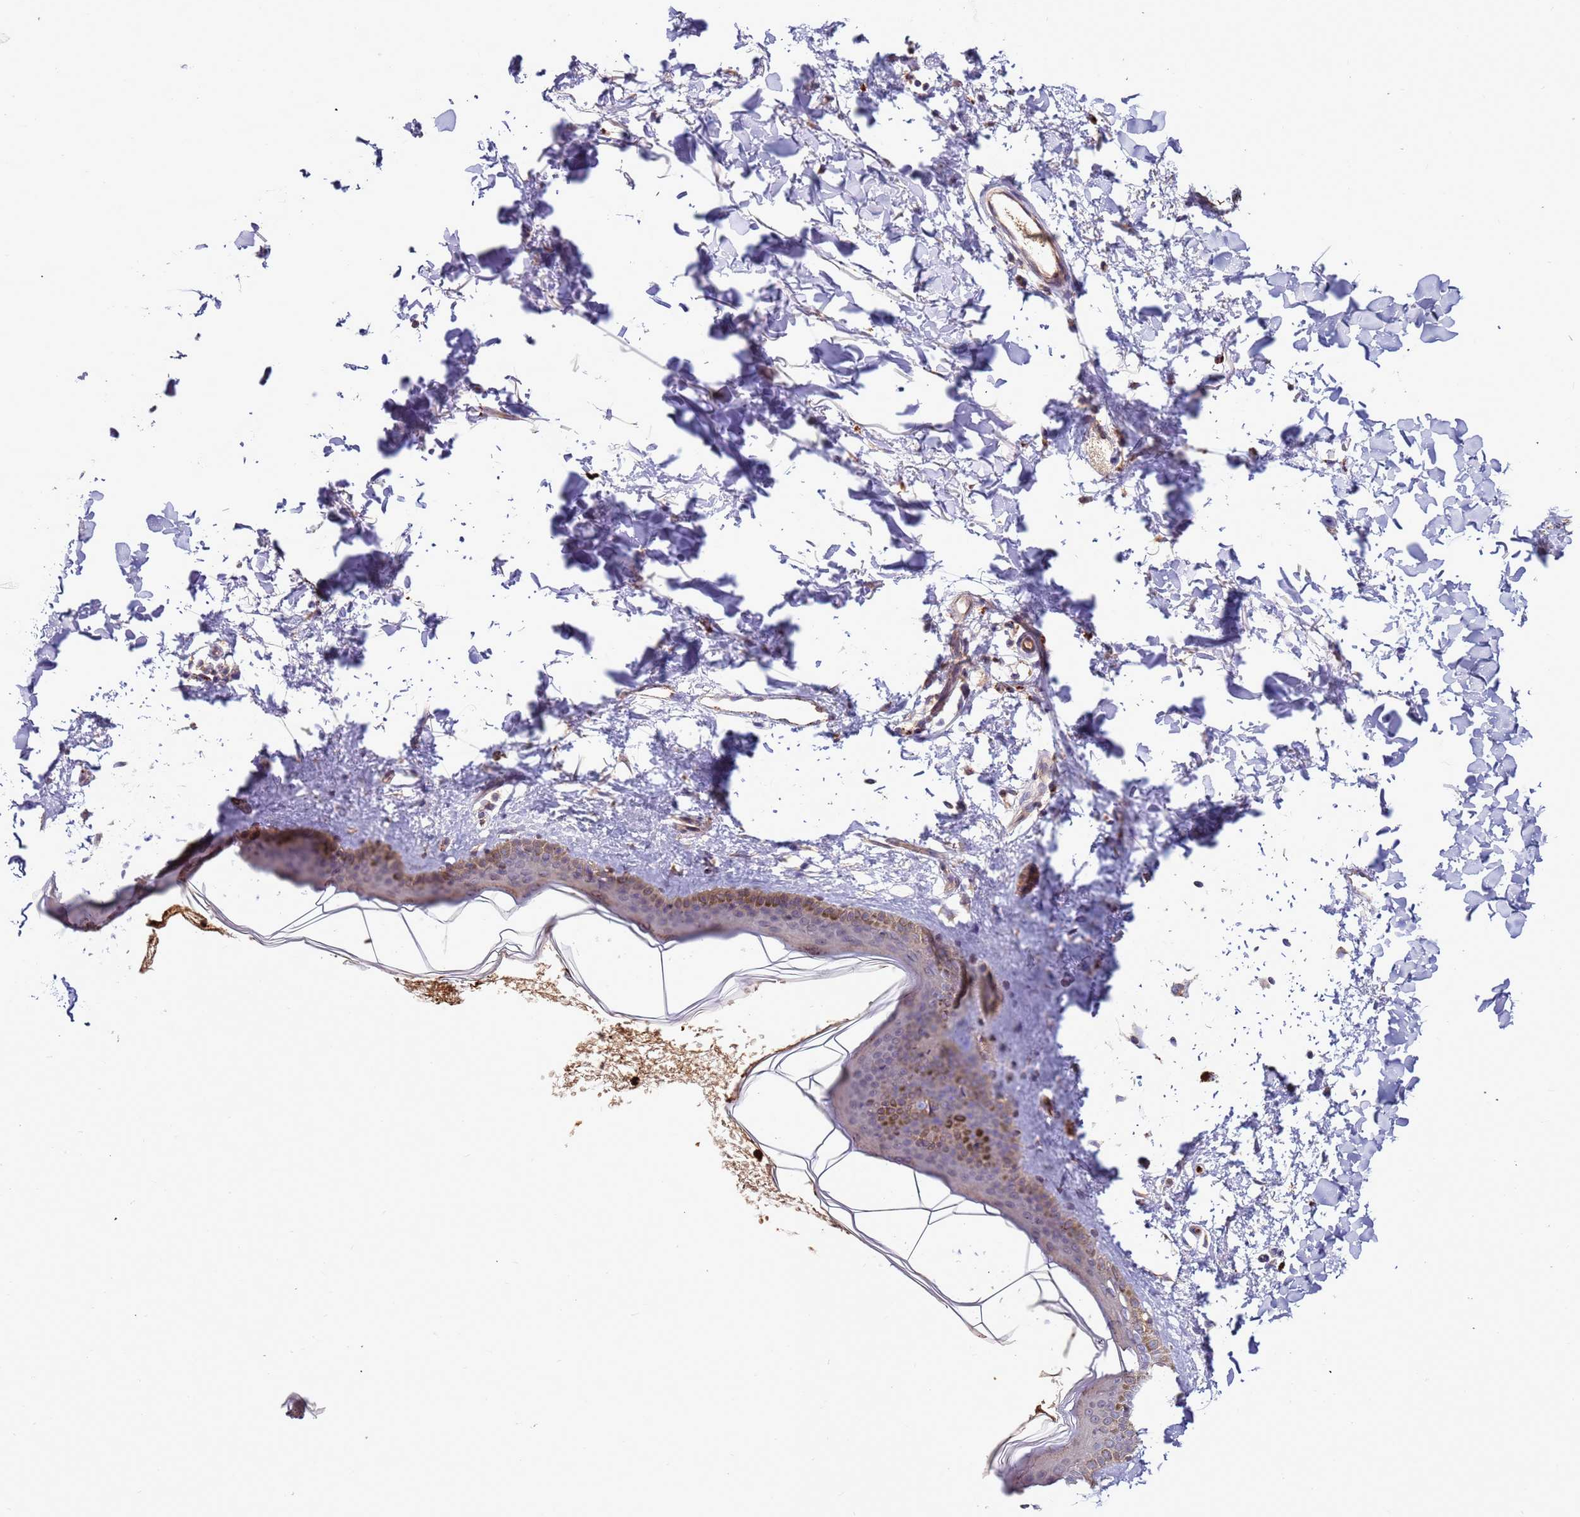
{"staining": {"intensity": "moderate", "quantity": ">75%", "location": "cytoplasmic/membranous"}, "tissue": "skin", "cell_type": "Fibroblasts", "image_type": "normal", "snomed": [{"axis": "morphology", "description": "Normal tissue, NOS"}, {"axis": "topography", "description": "Skin"}], "caption": "A brown stain shows moderate cytoplasmic/membranous staining of a protein in fibroblasts of benign human skin.", "gene": "VPS36", "patient": {"sex": "female", "age": 58}}